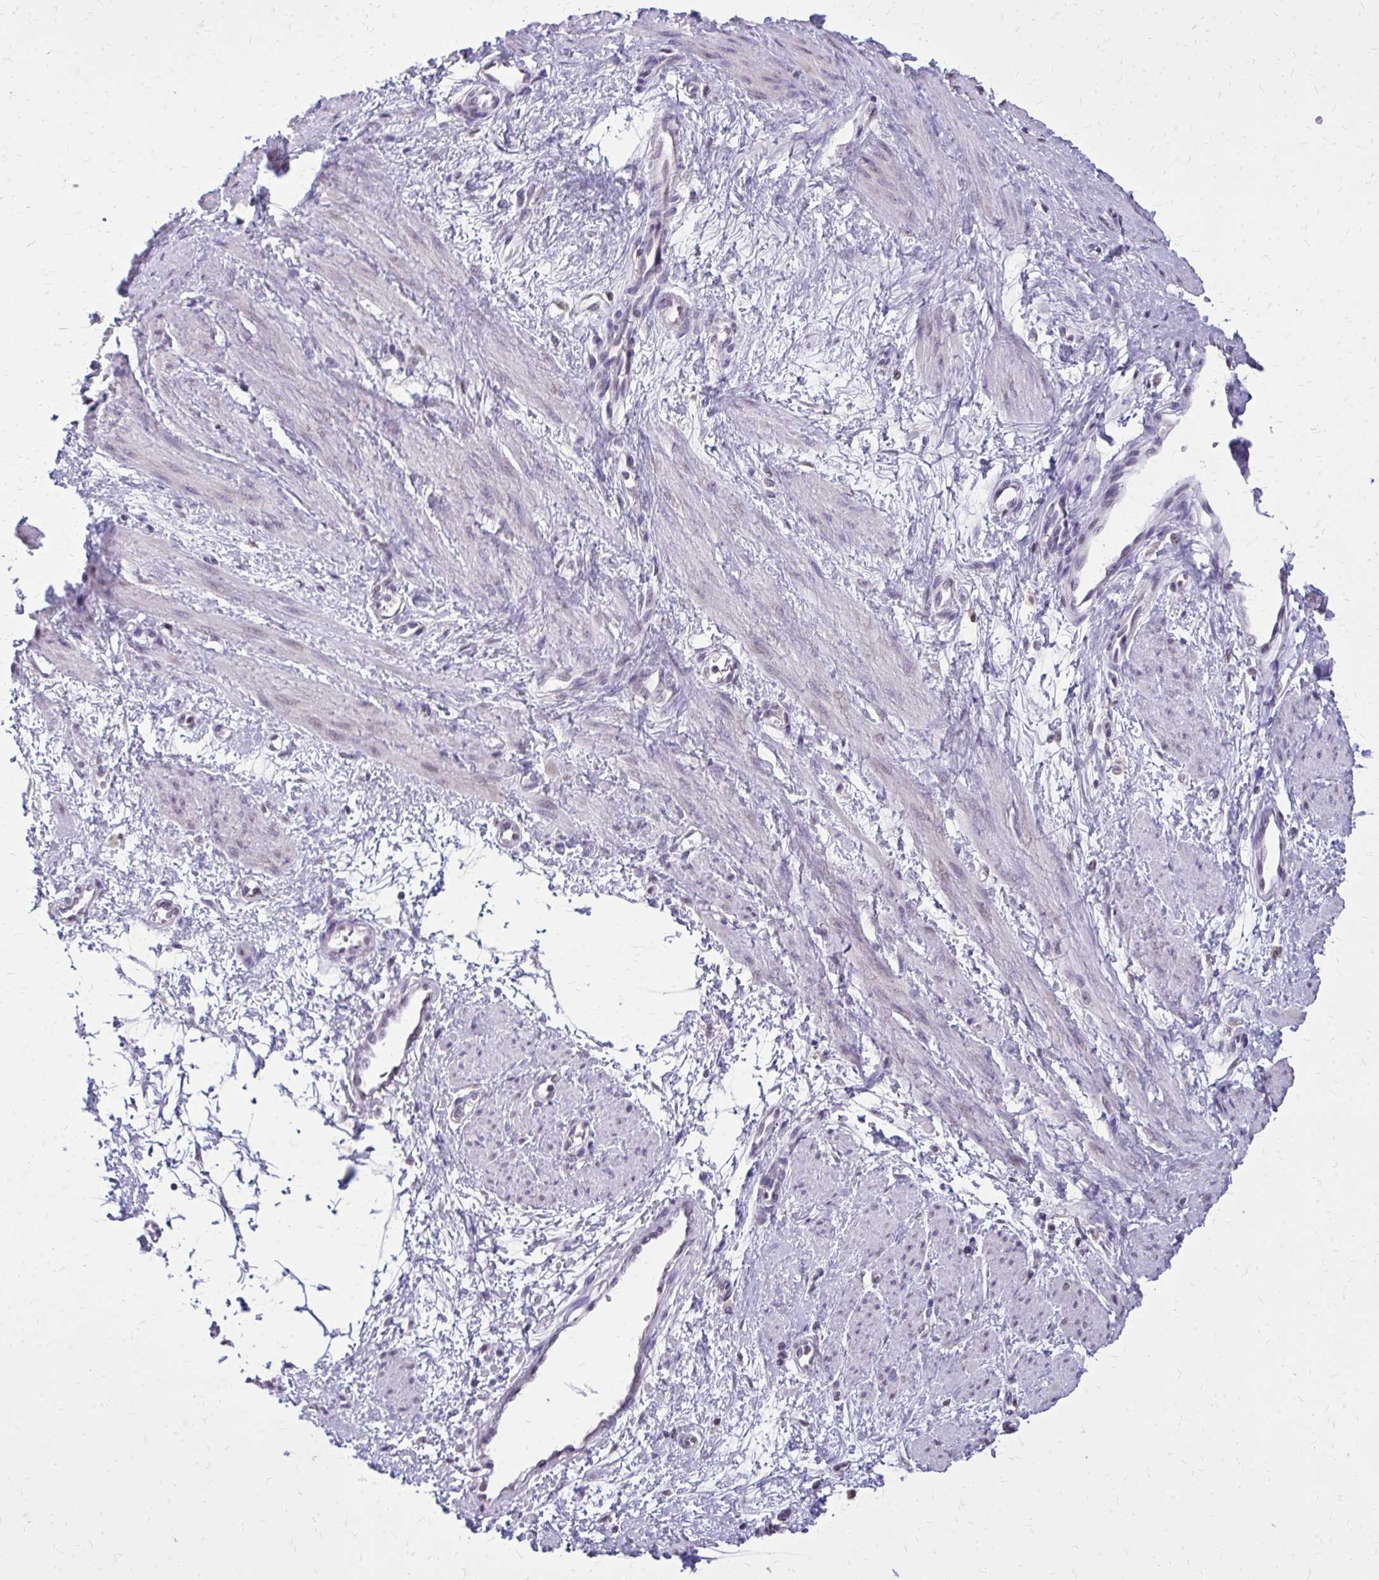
{"staining": {"intensity": "negative", "quantity": "none", "location": "none"}, "tissue": "smooth muscle", "cell_type": "Smooth muscle cells", "image_type": "normal", "snomed": [{"axis": "morphology", "description": "Normal tissue, NOS"}, {"axis": "topography", "description": "Smooth muscle"}, {"axis": "topography", "description": "Uterus"}], "caption": "High power microscopy histopathology image of an immunohistochemistry (IHC) micrograph of unremarkable smooth muscle, revealing no significant positivity in smooth muscle cells. Nuclei are stained in blue.", "gene": "AKAP5", "patient": {"sex": "female", "age": 39}}